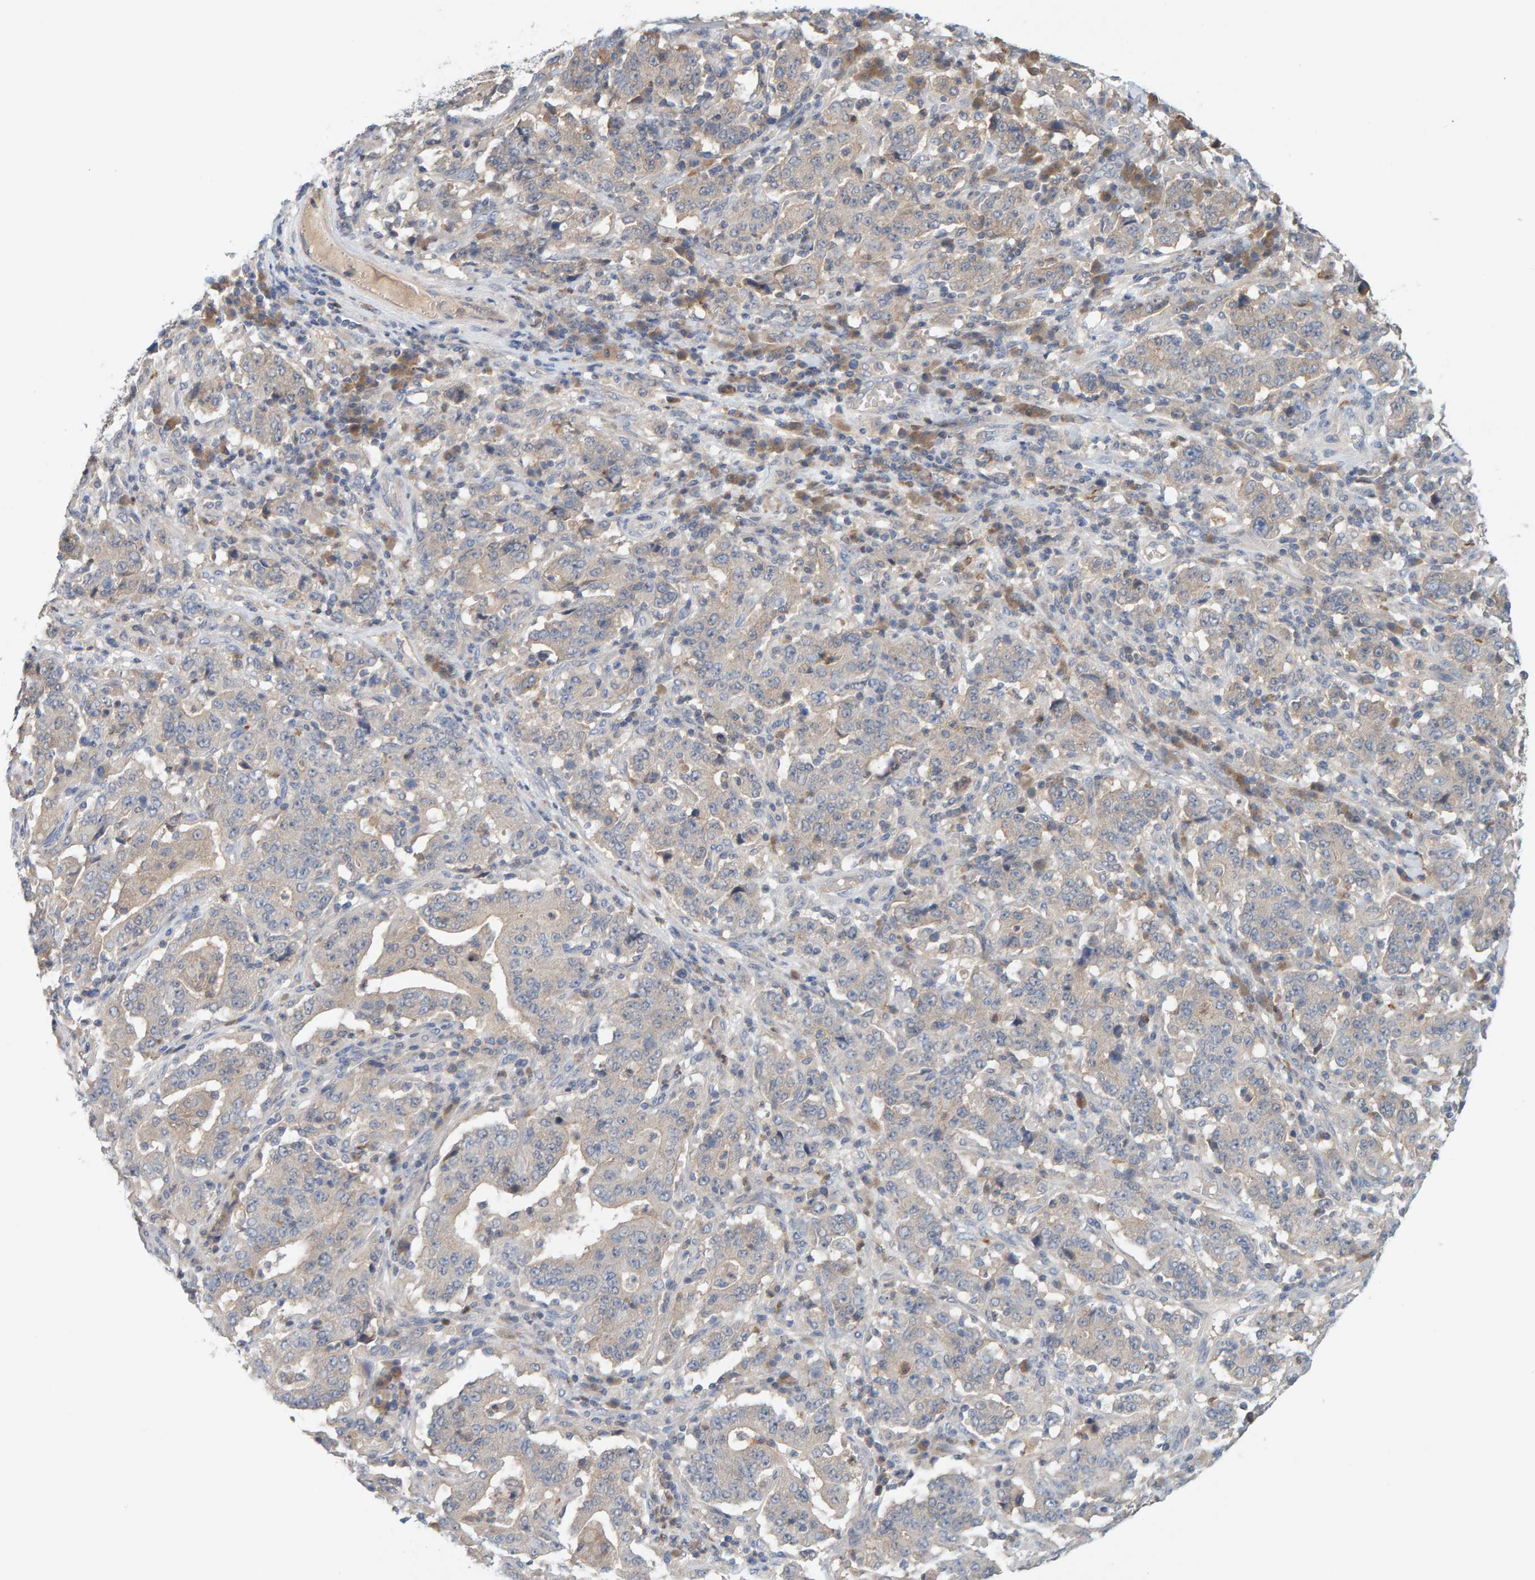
{"staining": {"intensity": "weak", "quantity": "25%-75%", "location": "cytoplasmic/membranous"}, "tissue": "stomach cancer", "cell_type": "Tumor cells", "image_type": "cancer", "snomed": [{"axis": "morphology", "description": "Normal tissue, NOS"}, {"axis": "morphology", "description": "Adenocarcinoma, NOS"}, {"axis": "topography", "description": "Stomach, upper"}, {"axis": "topography", "description": "Stomach"}], "caption": "Stomach cancer was stained to show a protein in brown. There is low levels of weak cytoplasmic/membranous positivity in approximately 25%-75% of tumor cells. Using DAB (3,3'-diaminobenzidine) (brown) and hematoxylin (blue) stains, captured at high magnification using brightfield microscopy.", "gene": "TATDN1", "patient": {"sex": "male", "age": 59}}